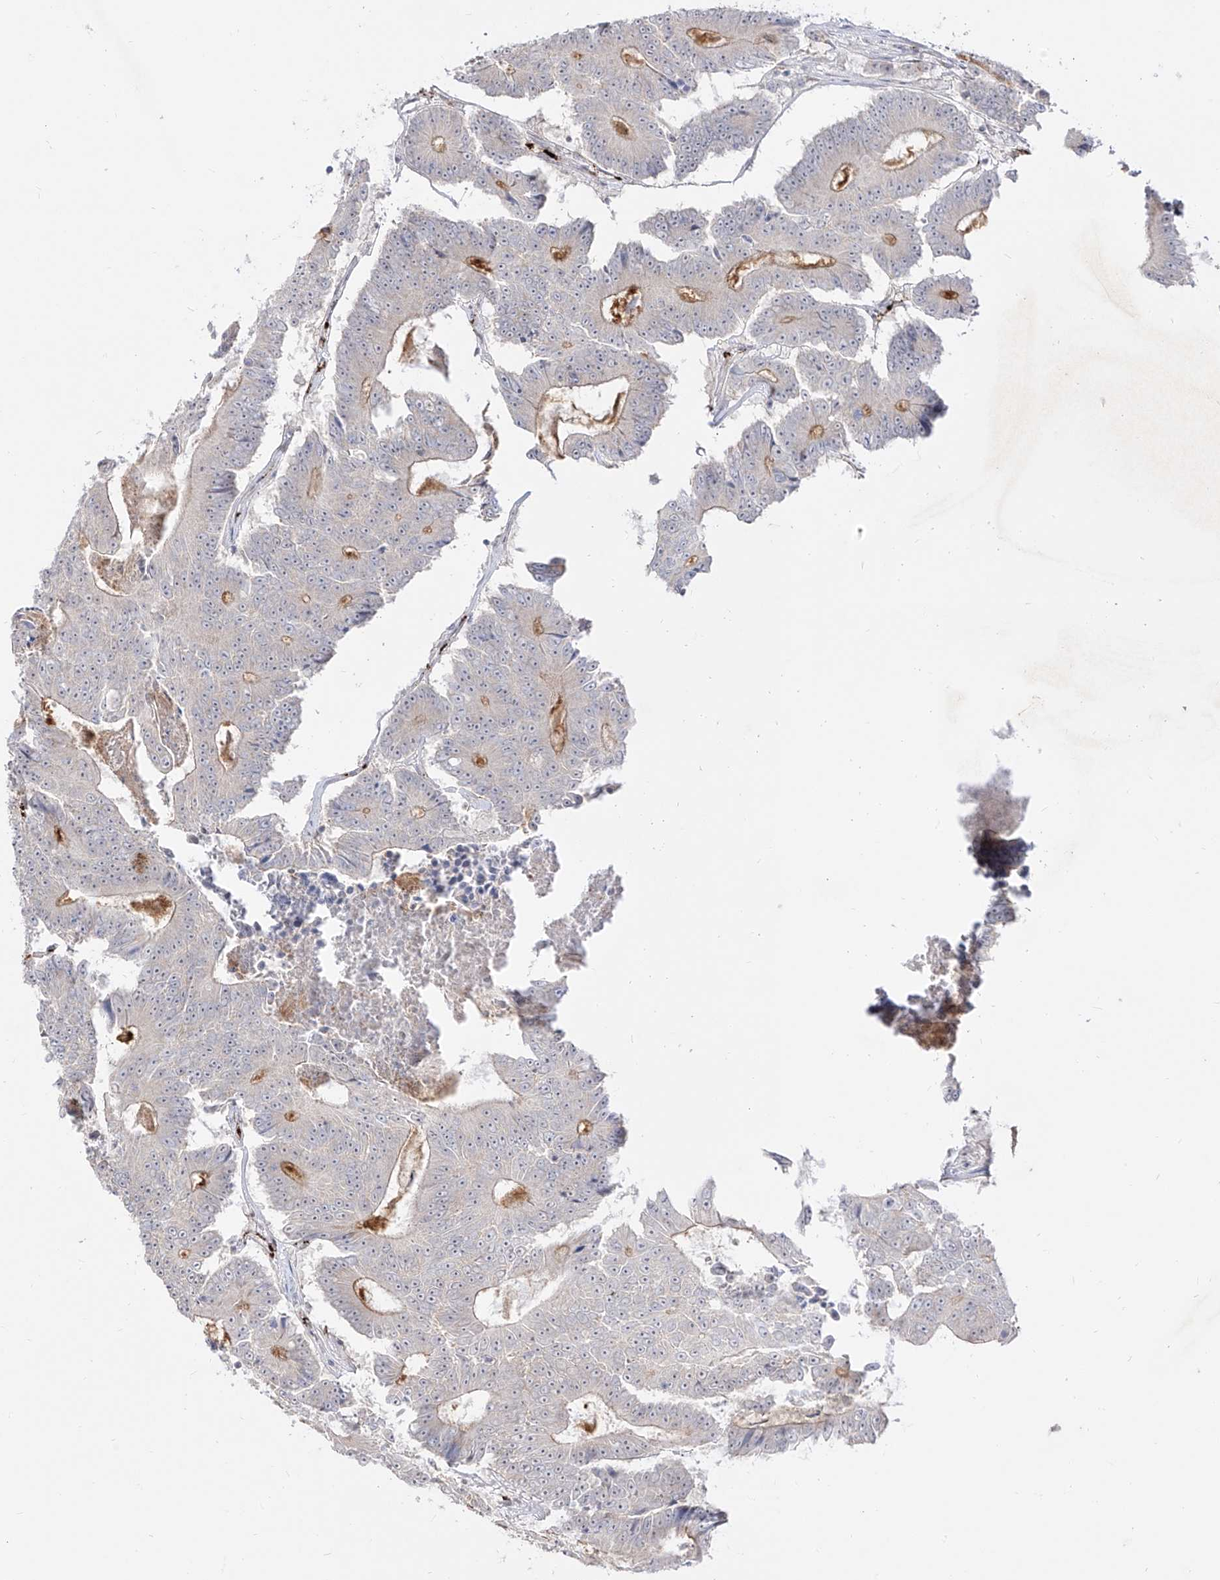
{"staining": {"intensity": "moderate", "quantity": "25%-75%", "location": "cytoplasmic/membranous"}, "tissue": "colorectal cancer", "cell_type": "Tumor cells", "image_type": "cancer", "snomed": [{"axis": "morphology", "description": "Adenocarcinoma, NOS"}, {"axis": "topography", "description": "Colon"}], "caption": "Moderate cytoplasmic/membranous positivity is present in about 25%-75% of tumor cells in colorectal adenocarcinoma. (DAB (3,3'-diaminobenzidine) = brown stain, brightfield microscopy at high magnification).", "gene": "ZGRF1", "patient": {"sex": "male", "age": 83}}